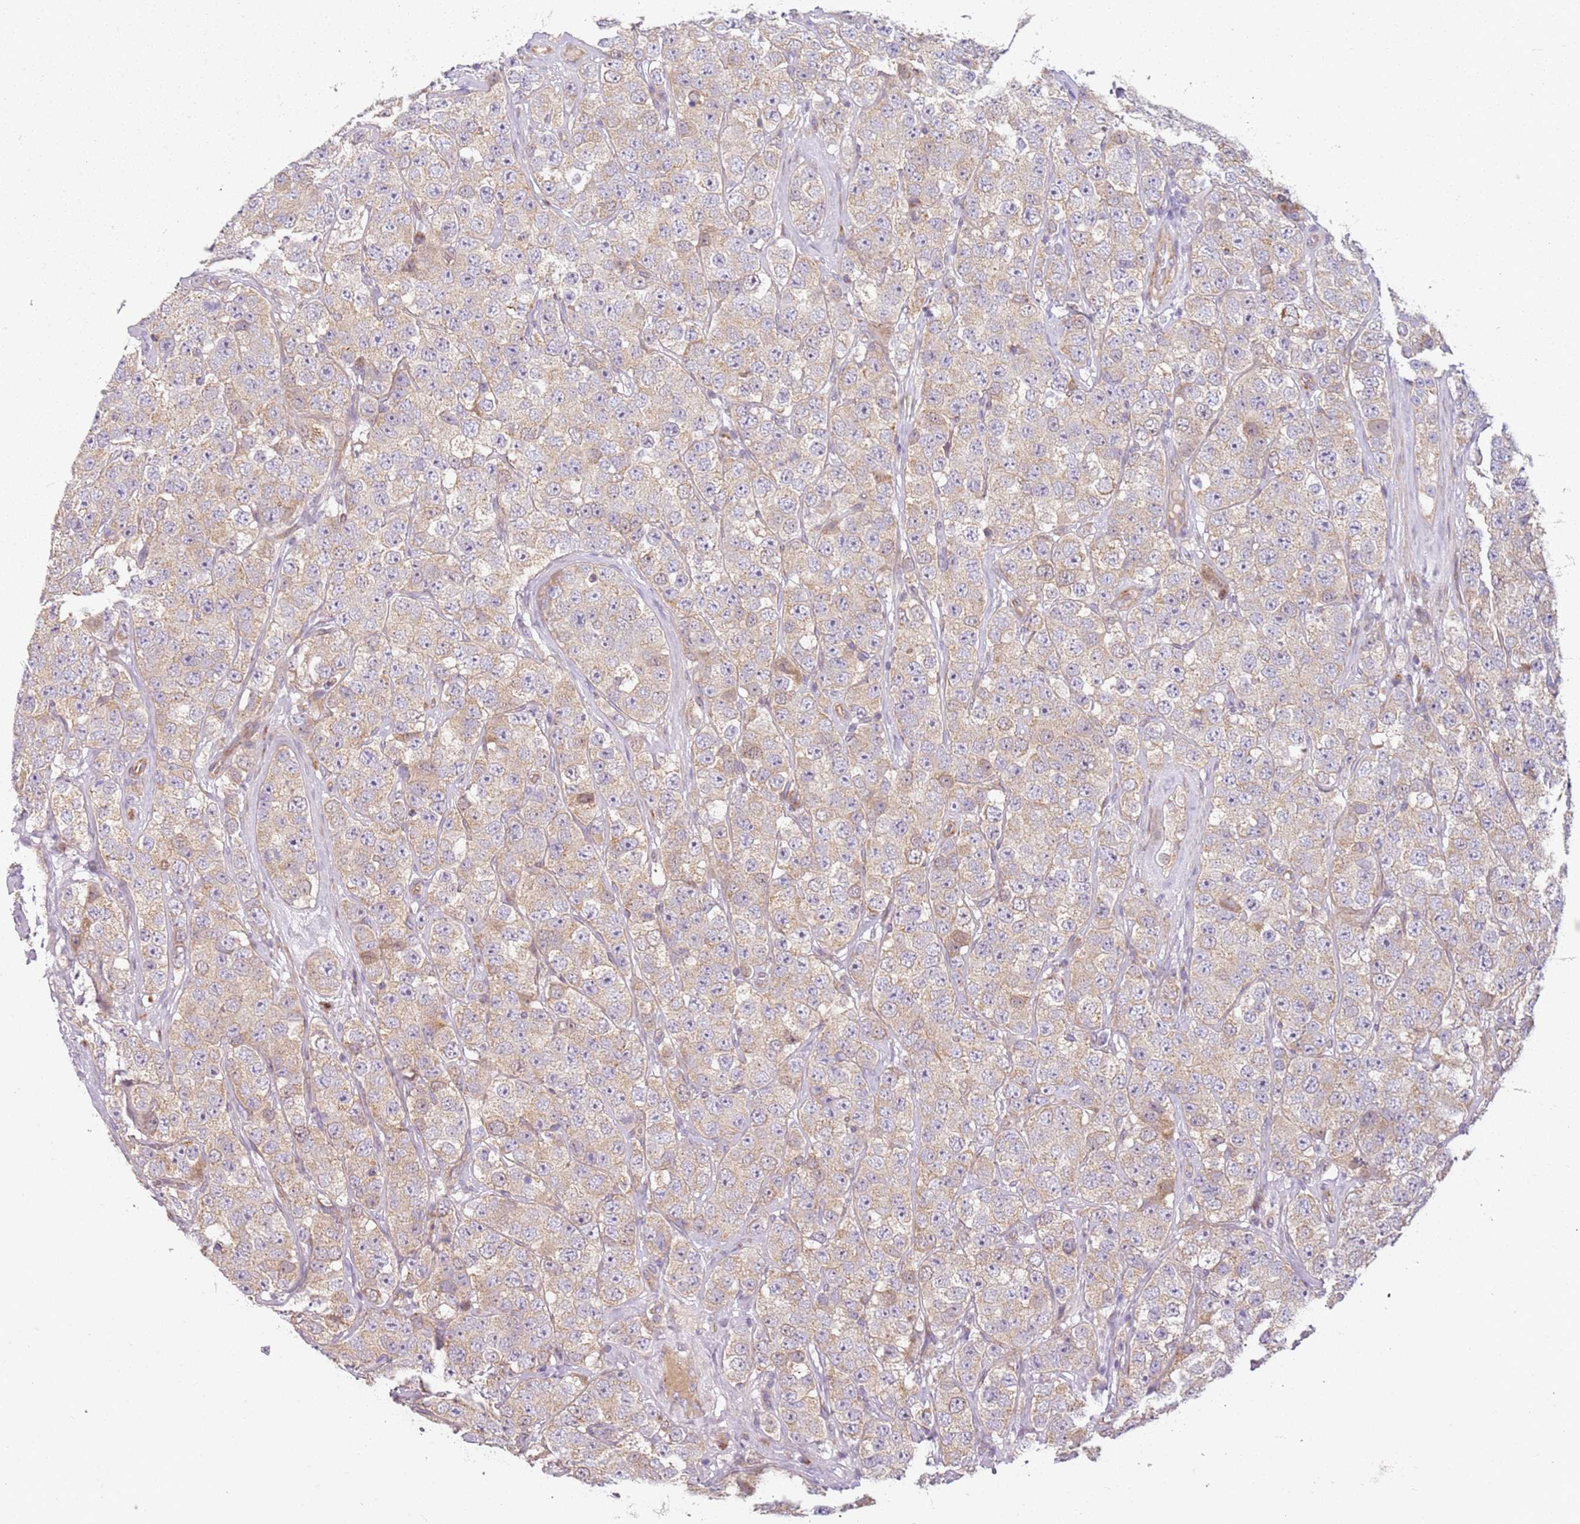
{"staining": {"intensity": "weak", "quantity": "25%-75%", "location": "cytoplasmic/membranous"}, "tissue": "testis cancer", "cell_type": "Tumor cells", "image_type": "cancer", "snomed": [{"axis": "morphology", "description": "Seminoma, NOS"}, {"axis": "topography", "description": "Testis"}], "caption": "Testis cancer (seminoma) tissue reveals weak cytoplasmic/membranous staining in about 25%-75% of tumor cells", "gene": "TMEM200C", "patient": {"sex": "male", "age": 28}}